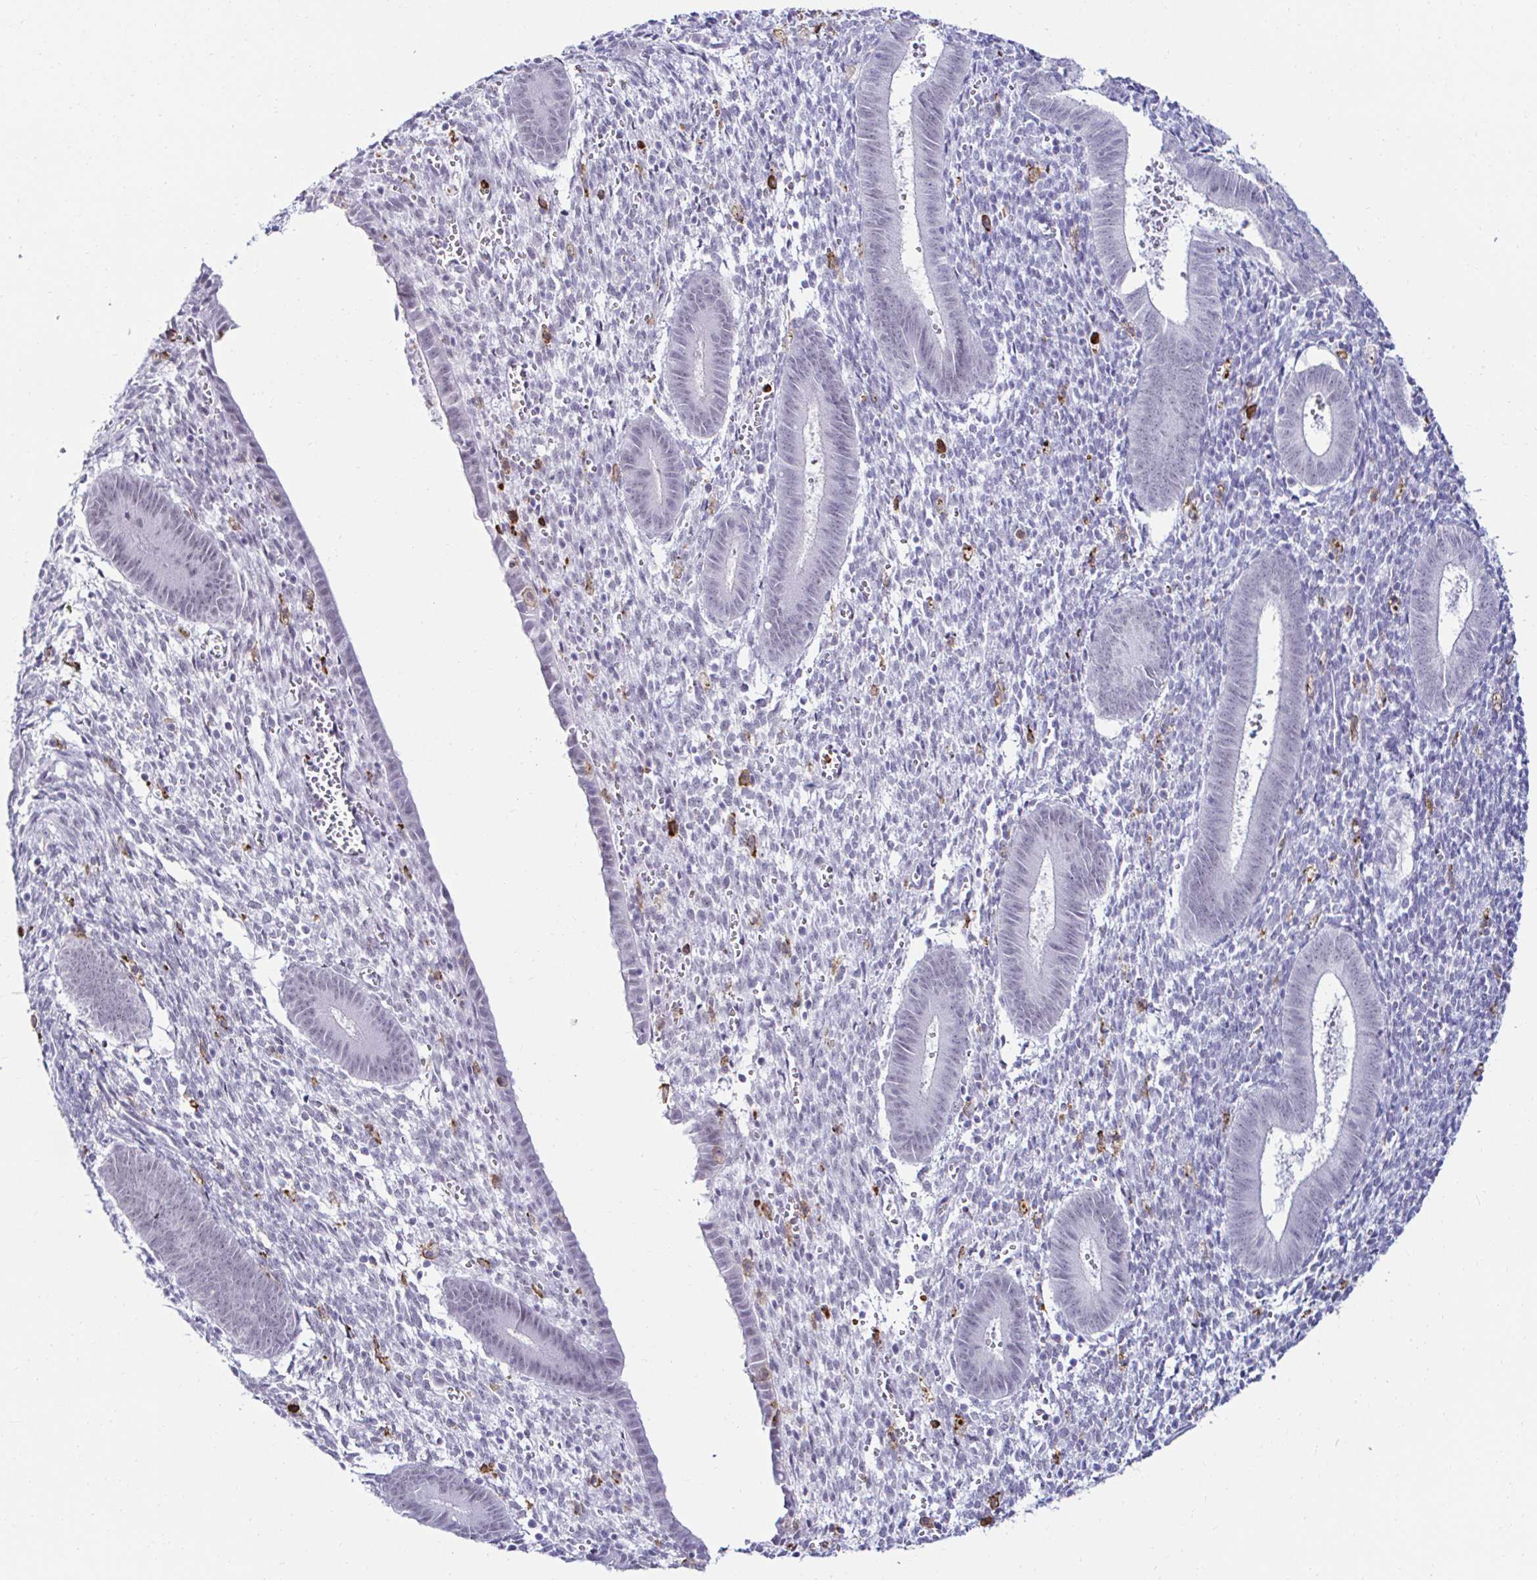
{"staining": {"intensity": "negative", "quantity": "none", "location": "none"}, "tissue": "endometrium", "cell_type": "Cells in endometrial stroma", "image_type": "normal", "snomed": [{"axis": "morphology", "description": "Normal tissue, NOS"}, {"axis": "topography", "description": "Endometrium"}], "caption": "Immunohistochemistry (IHC) micrograph of benign endometrium: human endometrium stained with DAB shows no significant protein staining in cells in endometrial stroma.", "gene": "CYBB", "patient": {"sex": "female", "age": 25}}